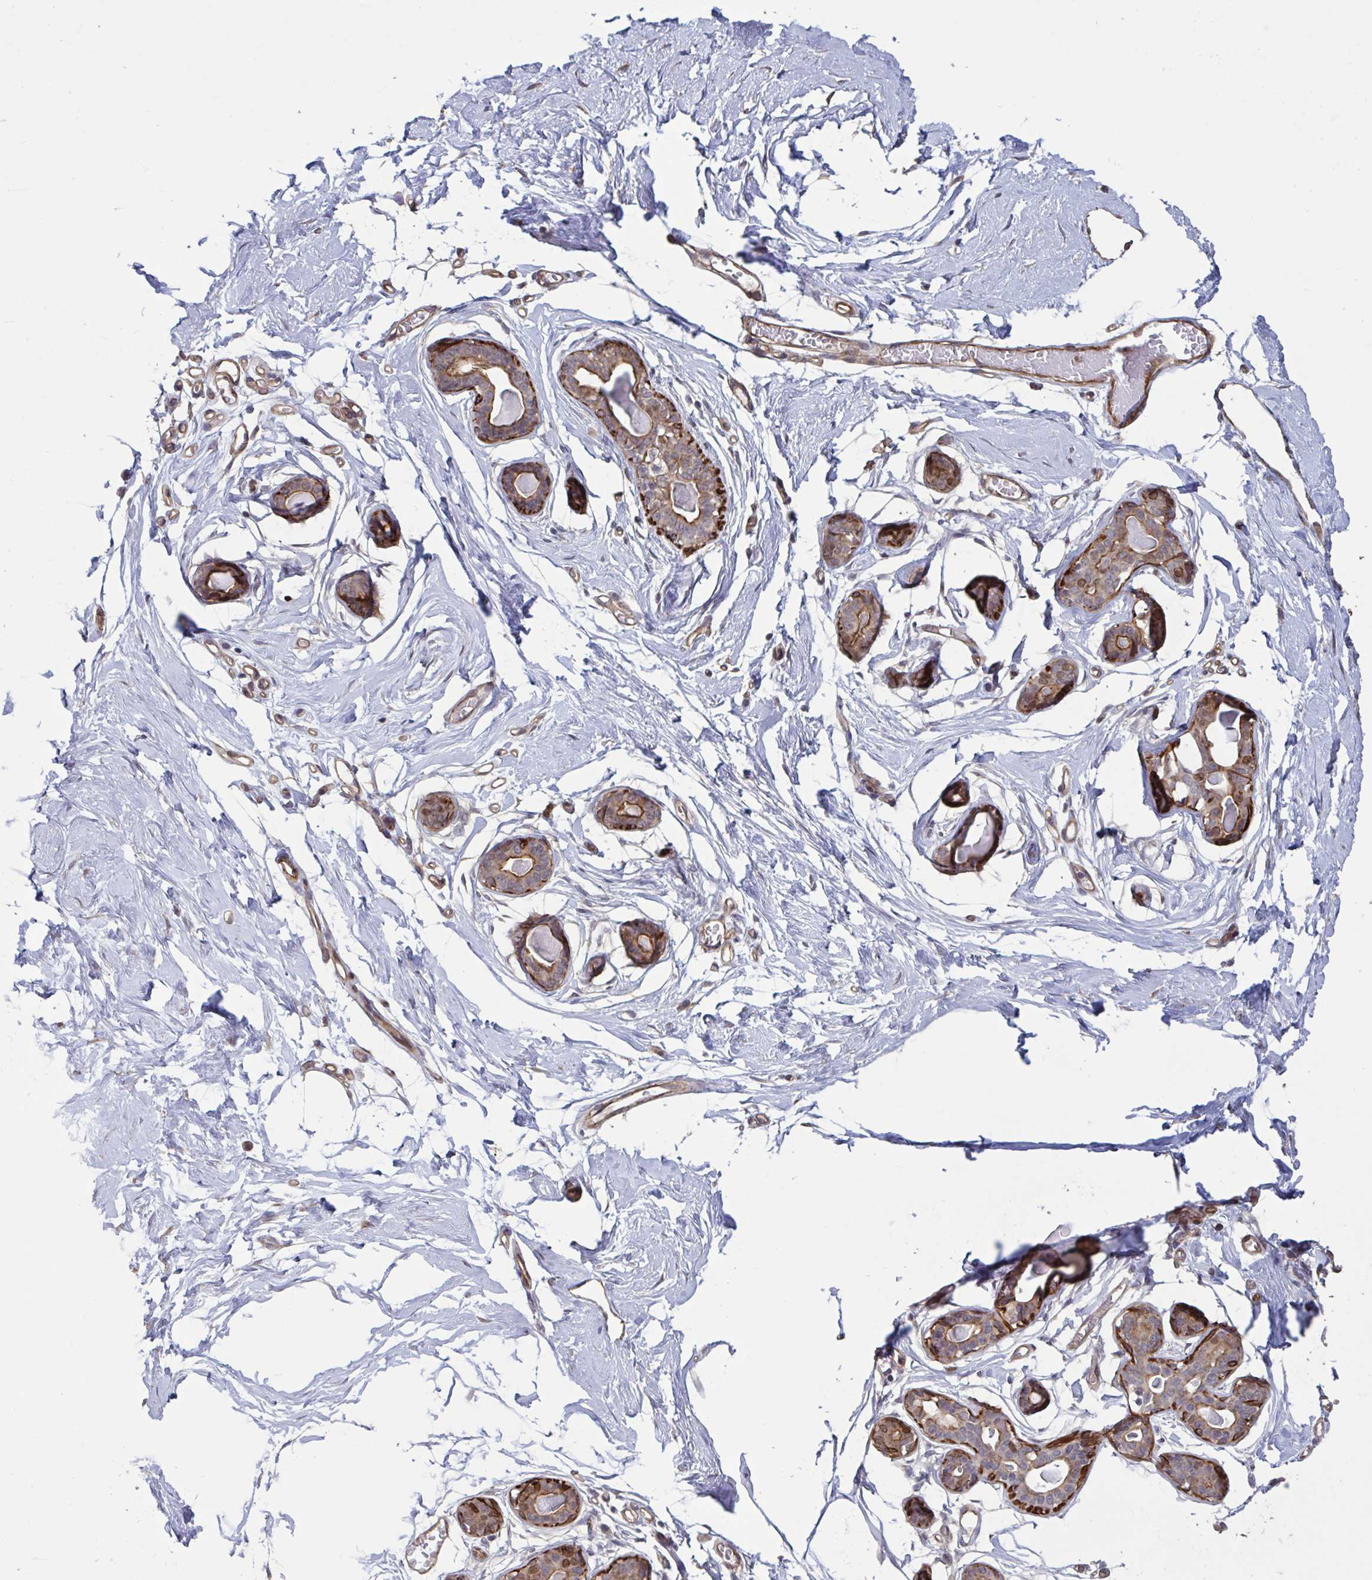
{"staining": {"intensity": "negative", "quantity": "none", "location": "none"}, "tissue": "breast", "cell_type": "Adipocytes", "image_type": "normal", "snomed": [{"axis": "morphology", "description": "Normal tissue, NOS"}, {"axis": "topography", "description": "Breast"}], "caption": "IHC image of unremarkable breast stained for a protein (brown), which shows no expression in adipocytes.", "gene": "IPO5", "patient": {"sex": "female", "age": 45}}